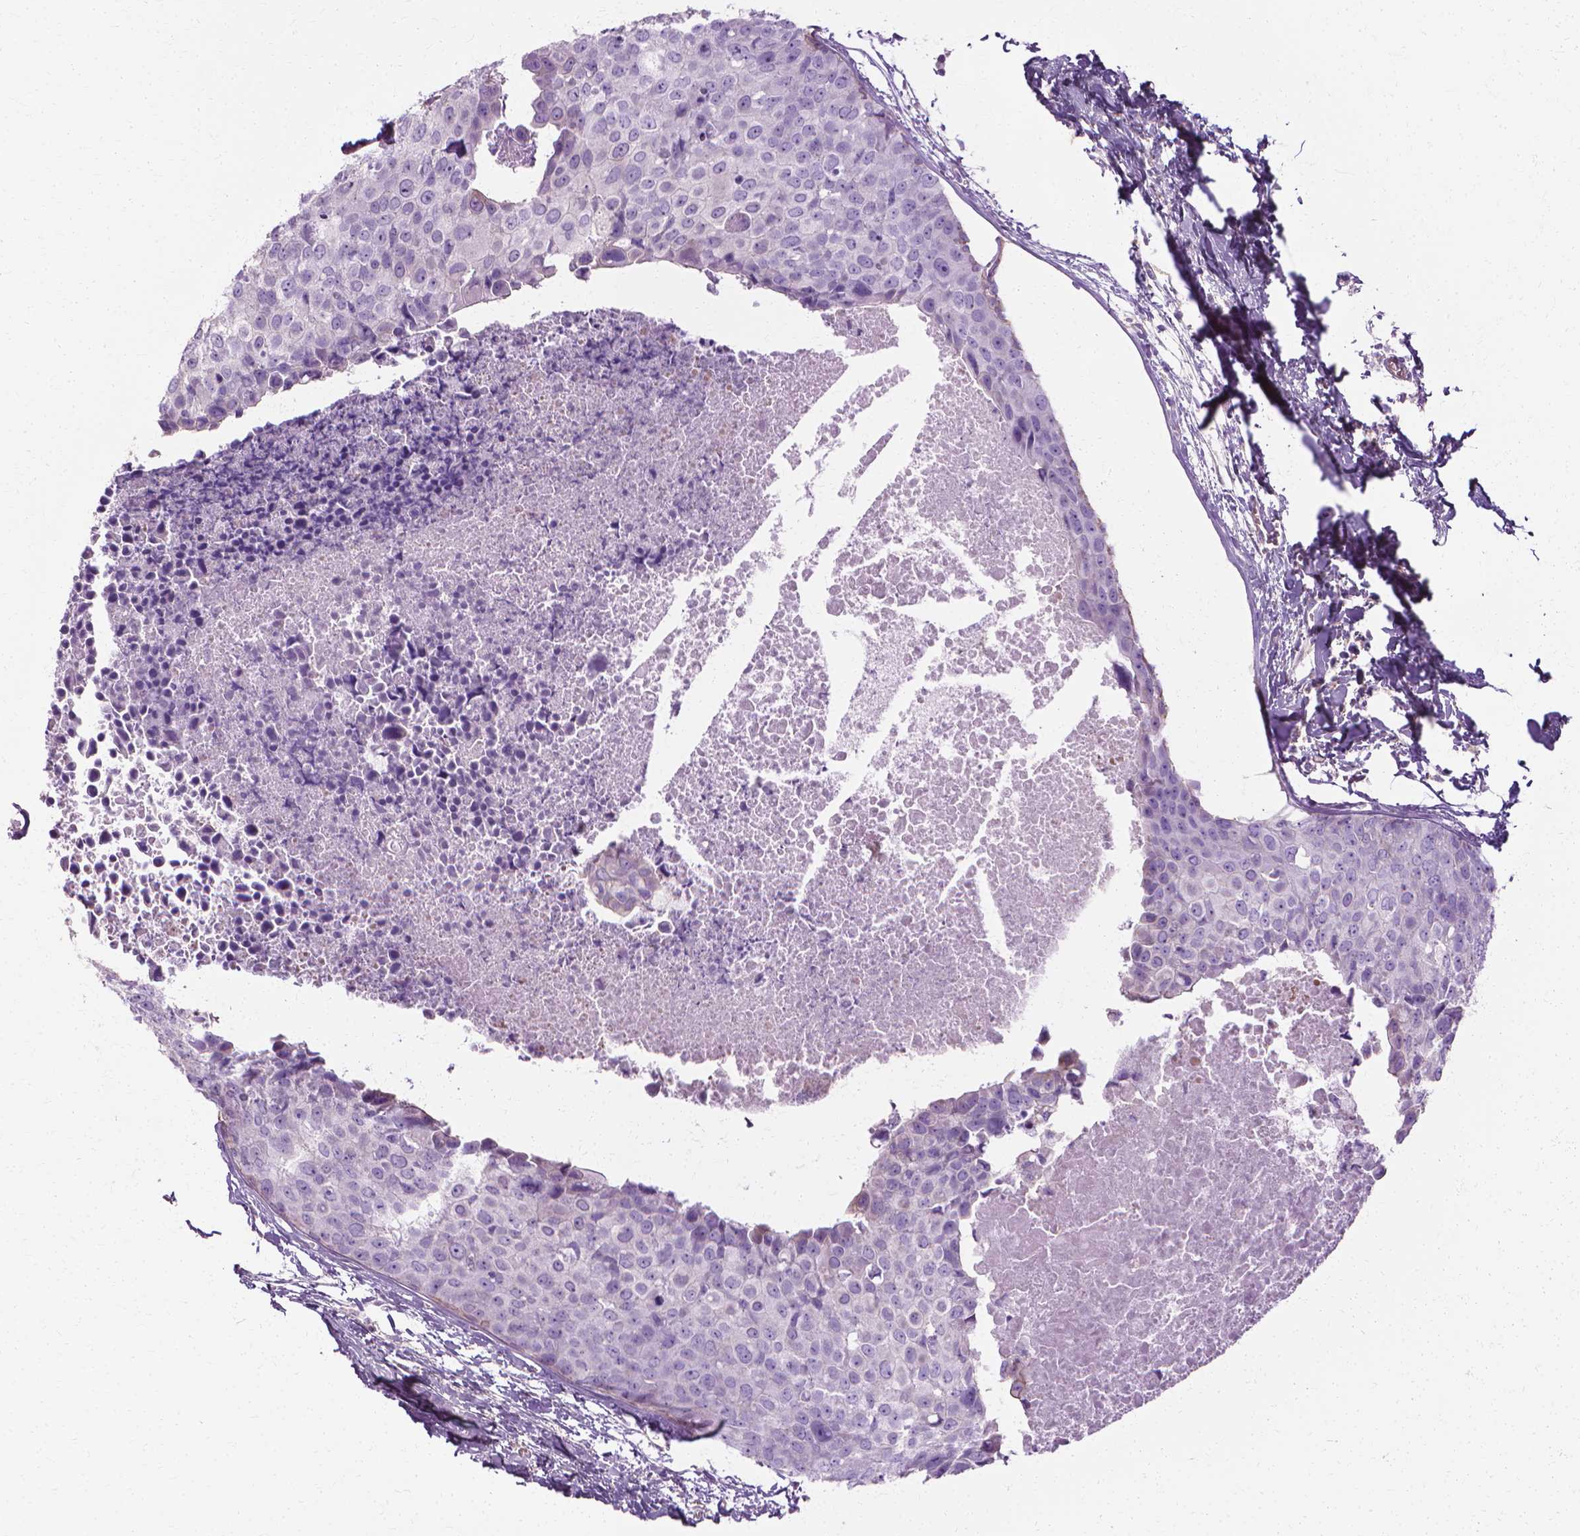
{"staining": {"intensity": "negative", "quantity": "none", "location": "none"}, "tissue": "breast cancer", "cell_type": "Tumor cells", "image_type": "cancer", "snomed": [{"axis": "morphology", "description": "Duct carcinoma"}, {"axis": "topography", "description": "Breast"}], "caption": "A micrograph of breast cancer stained for a protein shows no brown staining in tumor cells.", "gene": "CFAP157", "patient": {"sex": "female", "age": 38}}